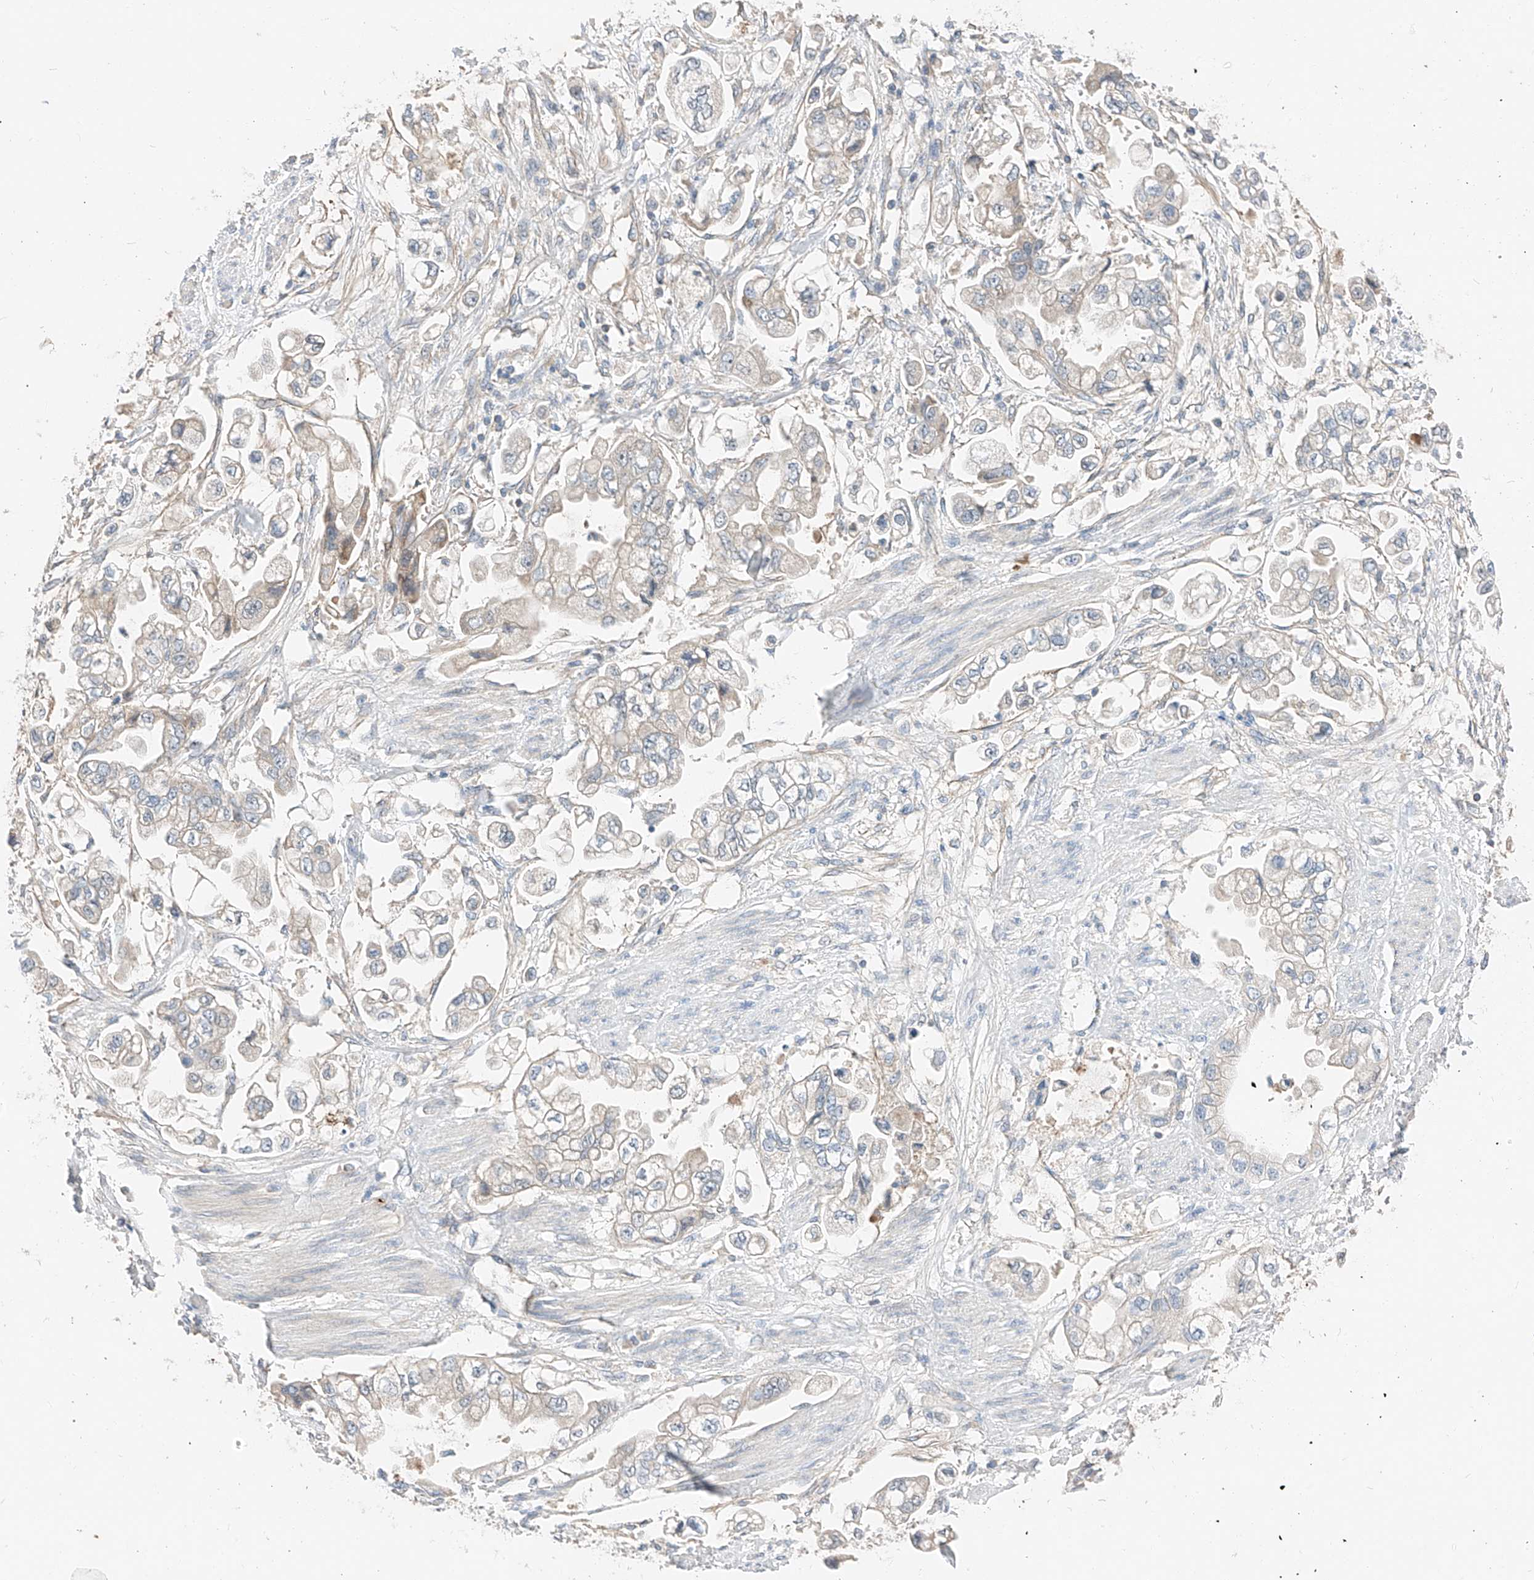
{"staining": {"intensity": "negative", "quantity": "none", "location": "none"}, "tissue": "stomach cancer", "cell_type": "Tumor cells", "image_type": "cancer", "snomed": [{"axis": "morphology", "description": "Adenocarcinoma, NOS"}, {"axis": "topography", "description": "Stomach"}], "caption": "Tumor cells are negative for brown protein staining in stomach adenocarcinoma.", "gene": "RUSC1", "patient": {"sex": "male", "age": 62}}